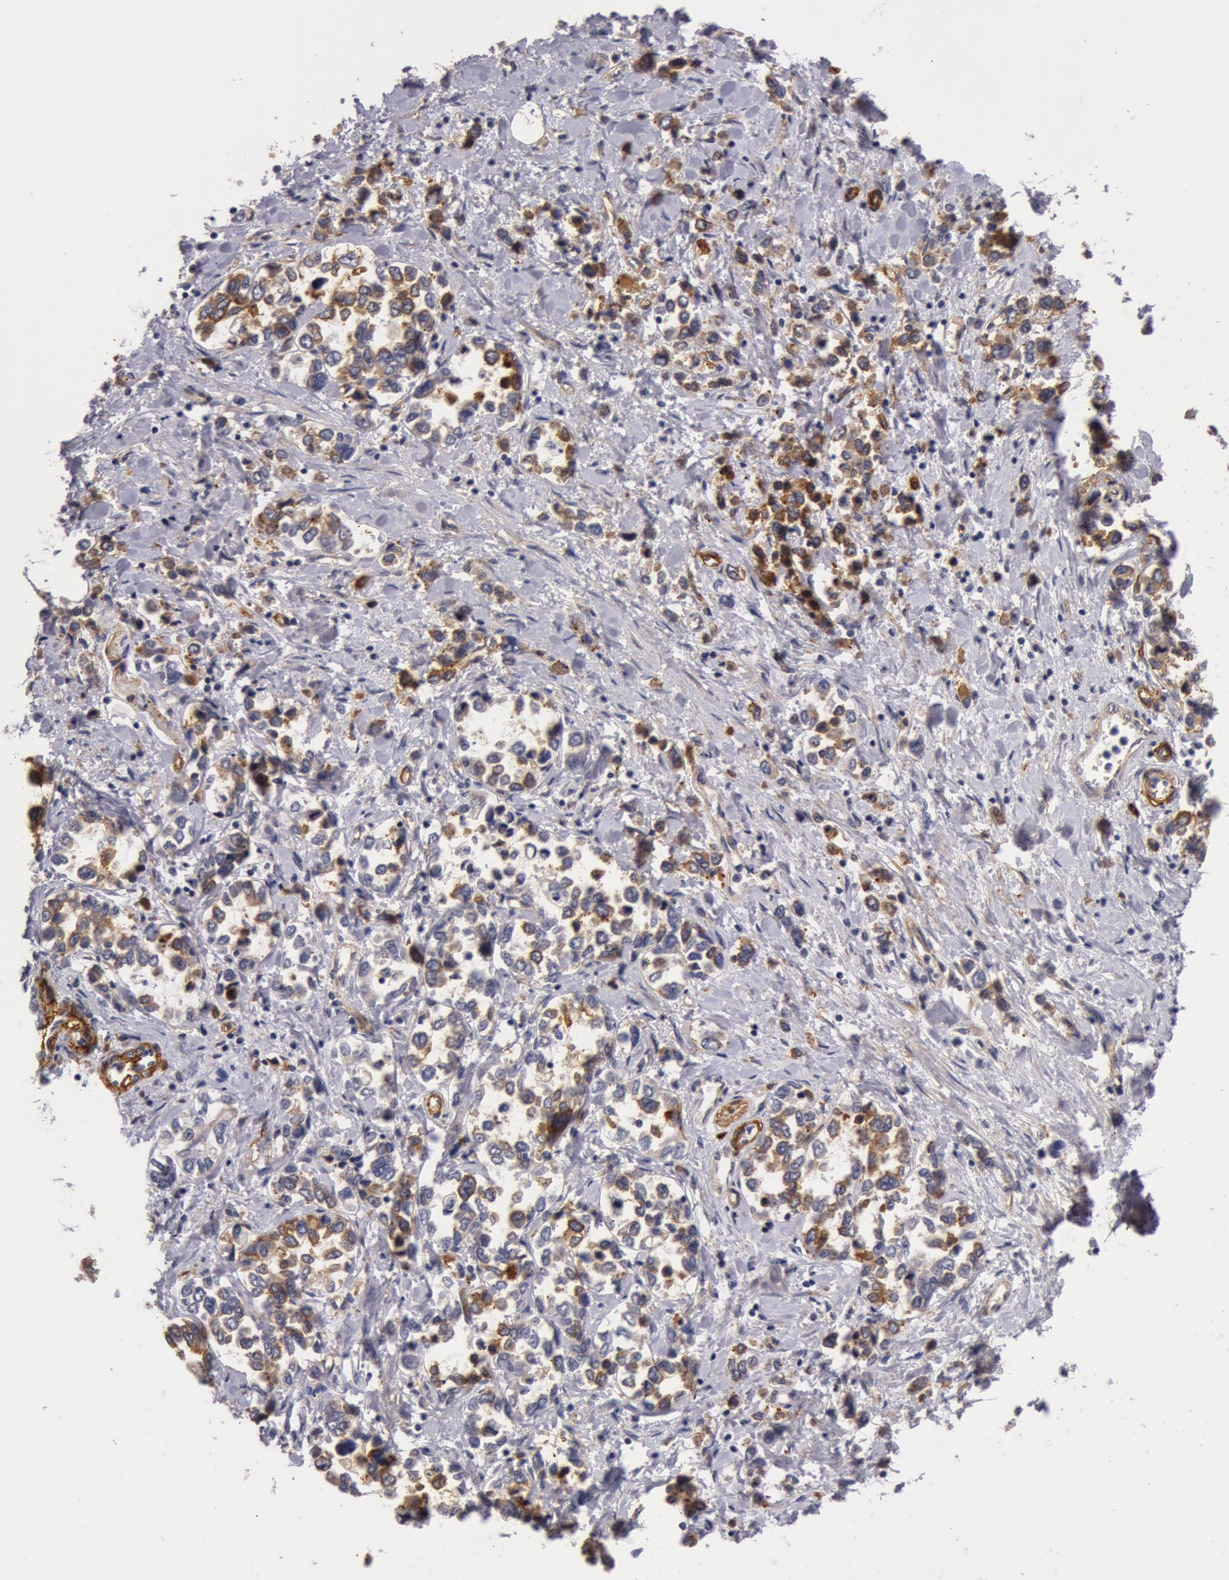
{"staining": {"intensity": "moderate", "quantity": "<25%", "location": "cytoplasmic/membranous"}, "tissue": "stomach cancer", "cell_type": "Tumor cells", "image_type": "cancer", "snomed": [{"axis": "morphology", "description": "Adenocarcinoma, NOS"}, {"axis": "topography", "description": "Stomach, upper"}], "caption": "Immunohistochemical staining of human stomach cancer reveals low levels of moderate cytoplasmic/membranous protein expression in approximately <25% of tumor cells.", "gene": "IL23A", "patient": {"sex": "male", "age": 76}}